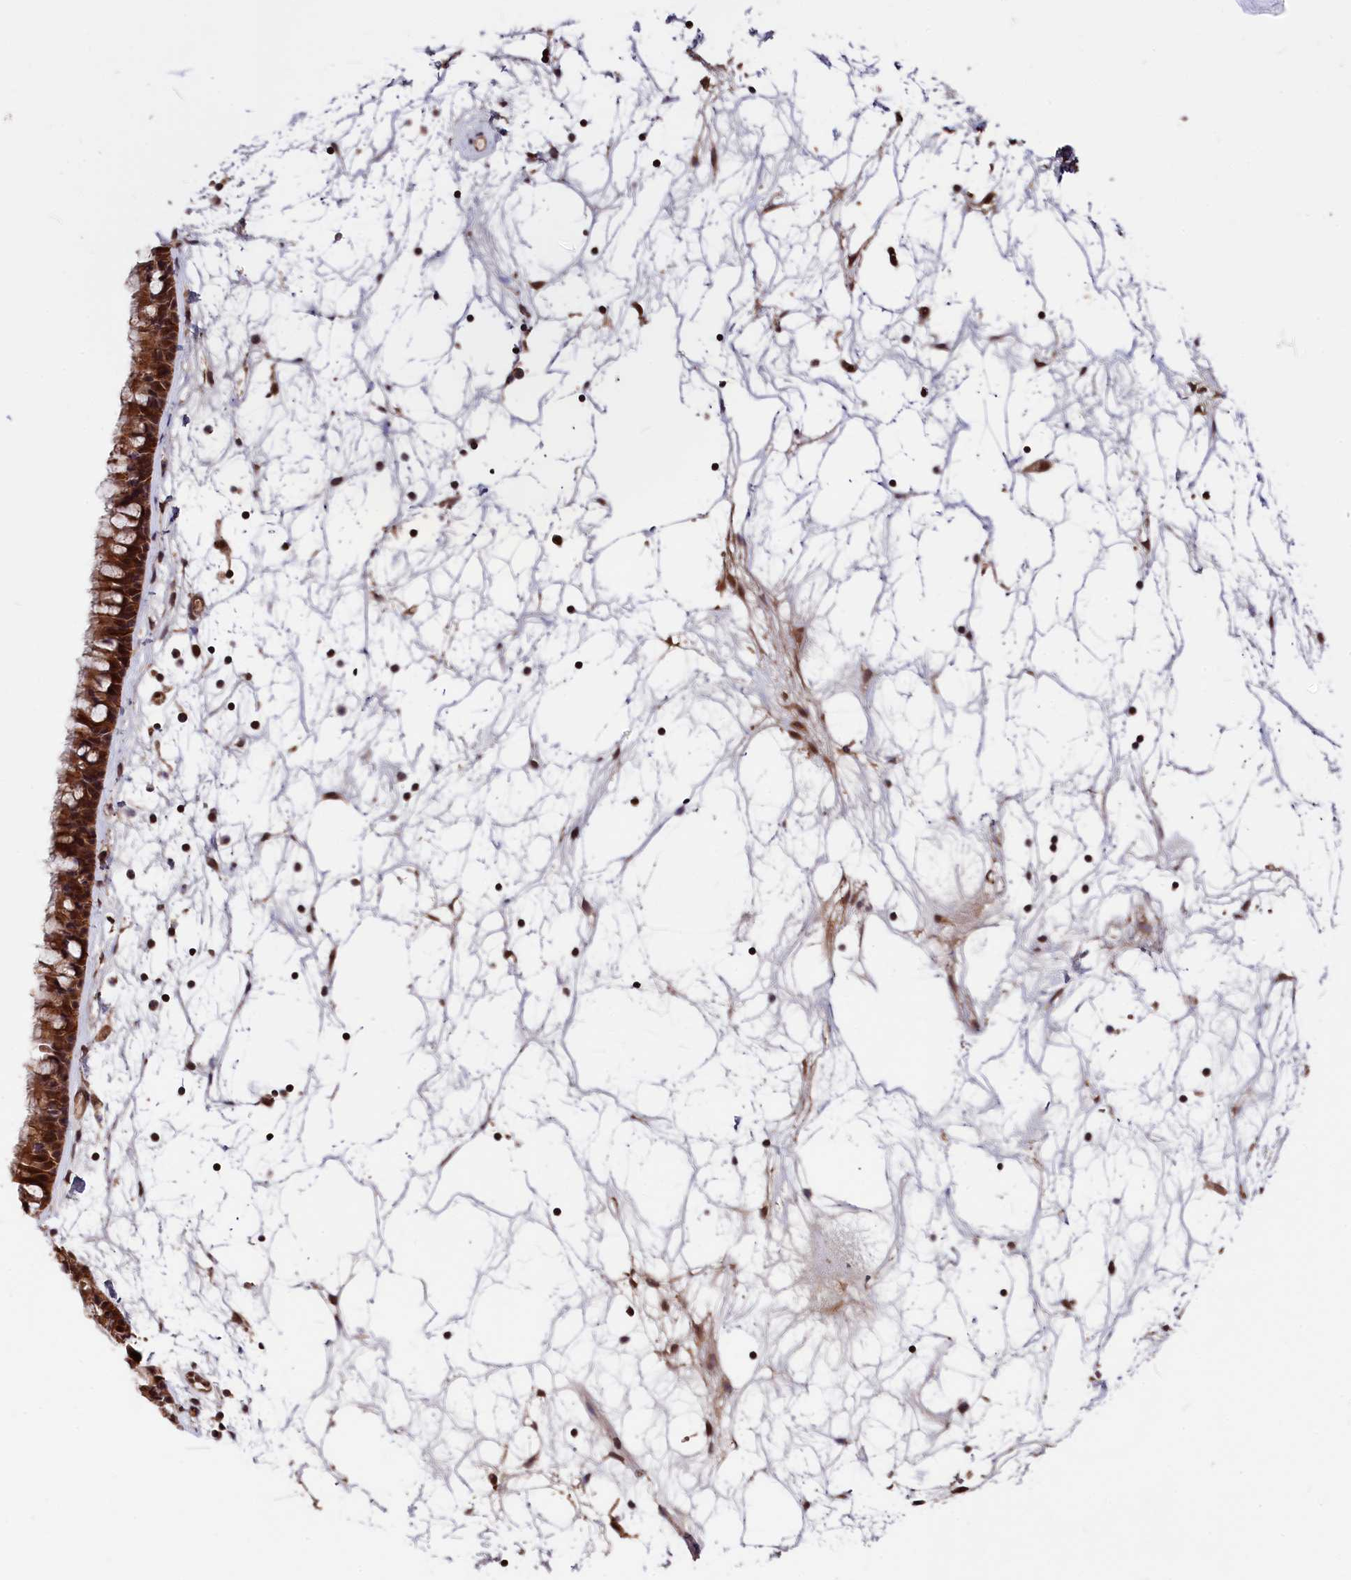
{"staining": {"intensity": "strong", "quantity": ">75%", "location": "cytoplasmic/membranous,nuclear"}, "tissue": "nasopharynx", "cell_type": "Respiratory epithelial cells", "image_type": "normal", "snomed": [{"axis": "morphology", "description": "Normal tissue, NOS"}, {"axis": "topography", "description": "Nasopharynx"}], "caption": "Protein expression by immunohistochemistry shows strong cytoplasmic/membranous,nuclear expression in about >75% of respiratory epithelial cells in benign nasopharynx.", "gene": "ADRM1", "patient": {"sex": "male", "age": 64}}